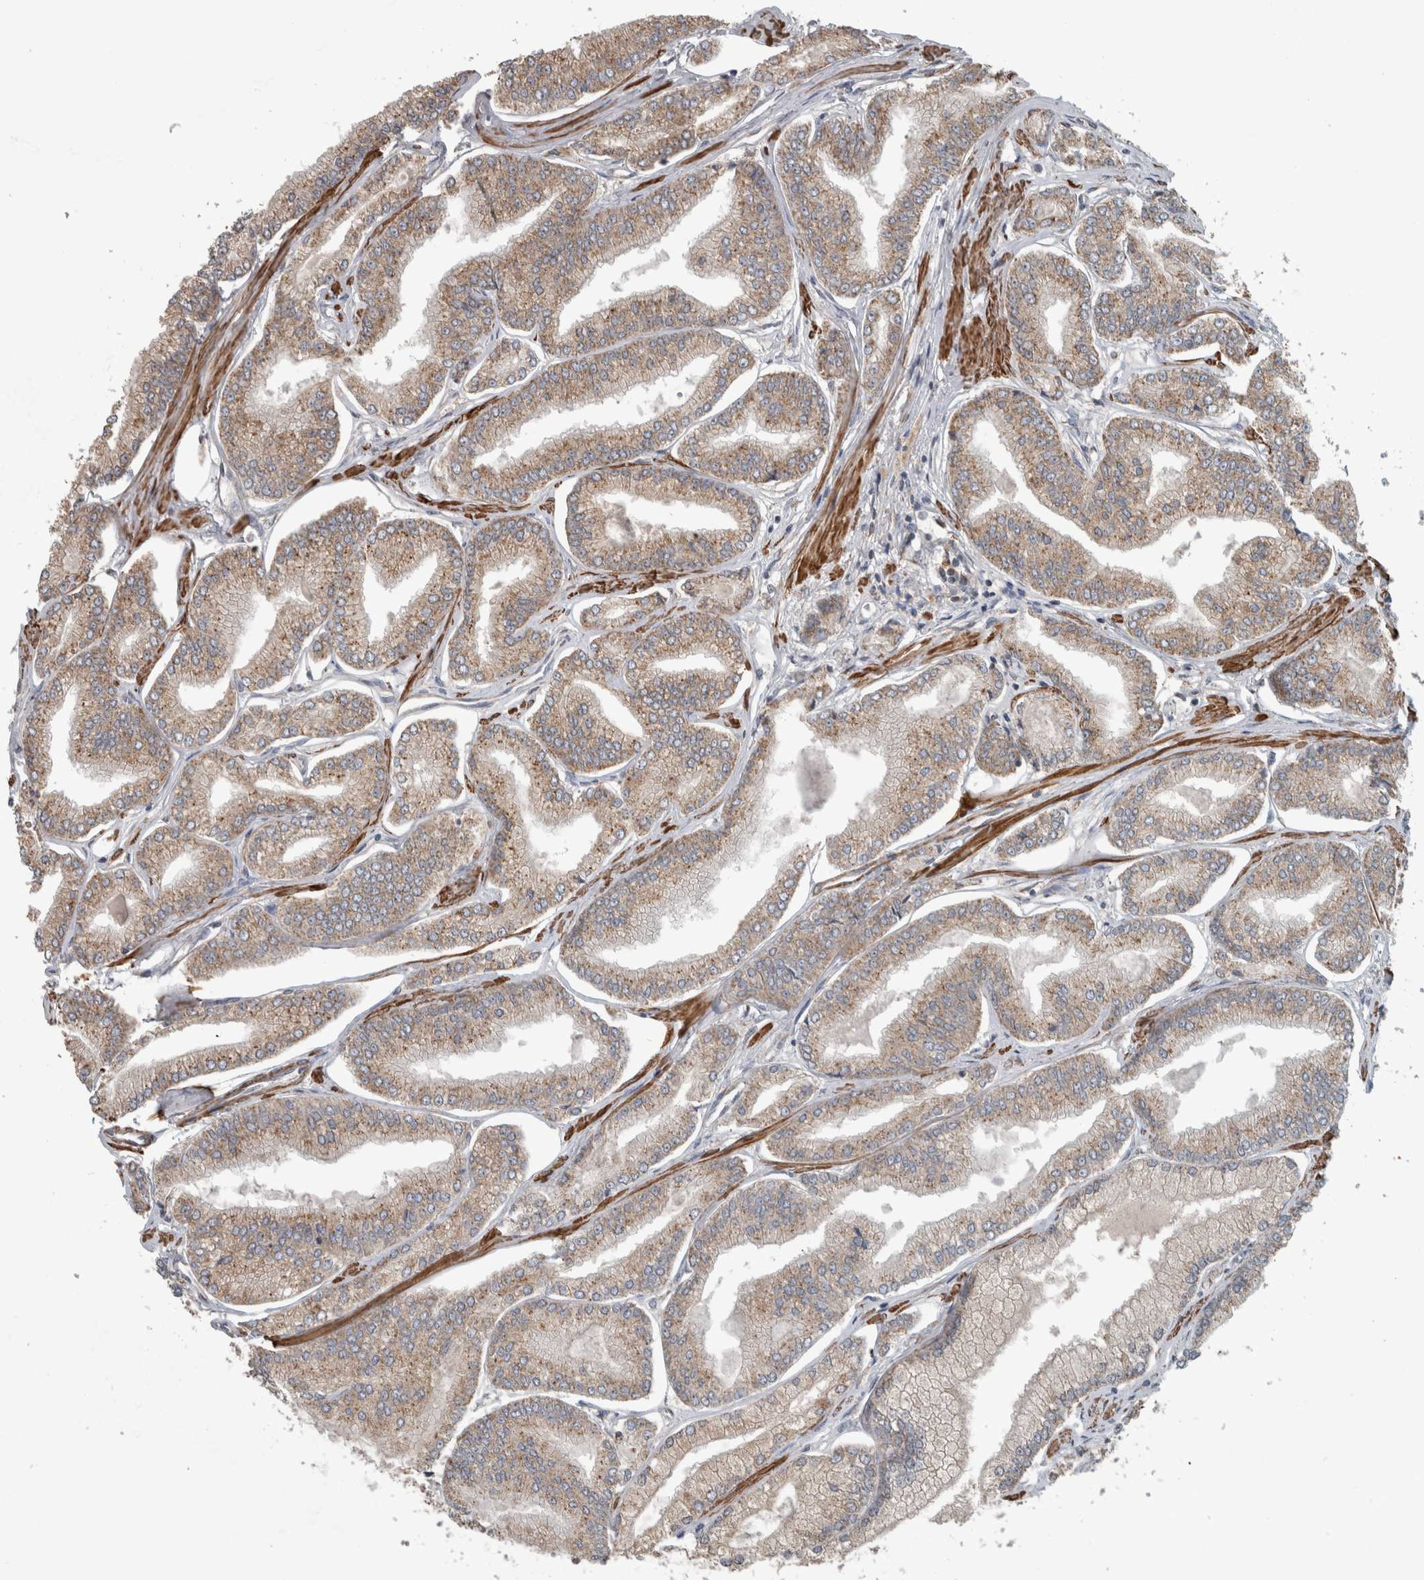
{"staining": {"intensity": "moderate", "quantity": ">75%", "location": "cytoplasmic/membranous"}, "tissue": "prostate cancer", "cell_type": "Tumor cells", "image_type": "cancer", "snomed": [{"axis": "morphology", "description": "Adenocarcinoma, Low grade"}, {"axis": "topography", "description": "Prostate"}], "caption": "Protein analysis of prostate cancer (low-grade adenocarcinoma) tissue exhibits moderate cytoplasmic/membranous staining in approximately >75% of tumor cells. Nuclei are stained in blue.", "gene": "ARMC1", "patient": {"sex": "male", "age": 52}}